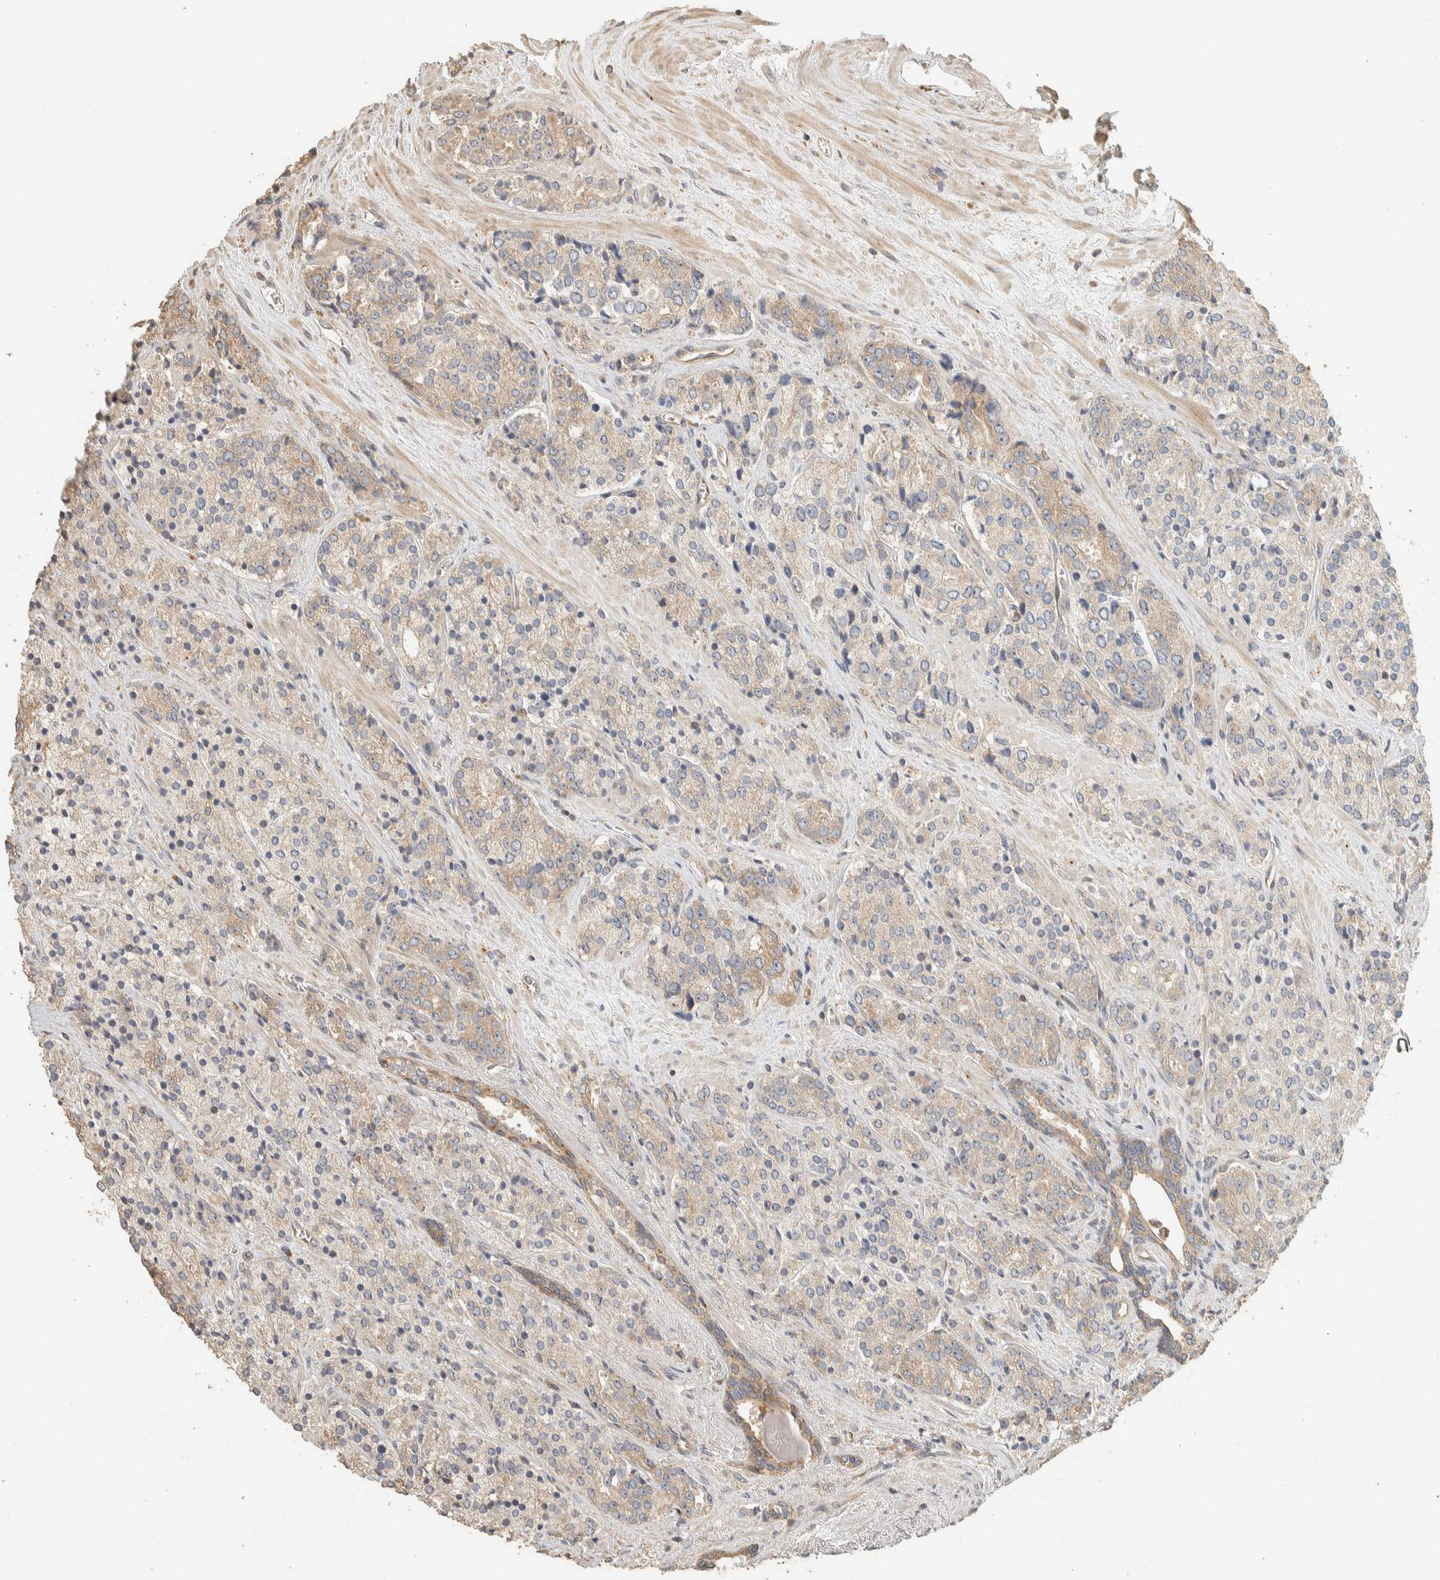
{"staining": {"intensity": "weak", "quantity": "25%-75%", "location": "cytoplasmic/membranous"}, "tissue": "prostate cancer", "cell_type": "Tumor cells", "image_type": "cancer", "snomed": [{"axis": "morphology", "description": "Adenocarcinoma, High grade"}, {"axis": "topography", "description": "Prostate"}], "caption": "IHC of prostate high-grade adenocarcinoma demonstrates low levels of weak cytoplasmic/membranous staining in approximately 25%-75% of tumor cells. (brown staining indicates protein expression, while blue staining denotes nuclei).", "gene": "EXOC7", "patient": {"sex": "male", "age": 71}}